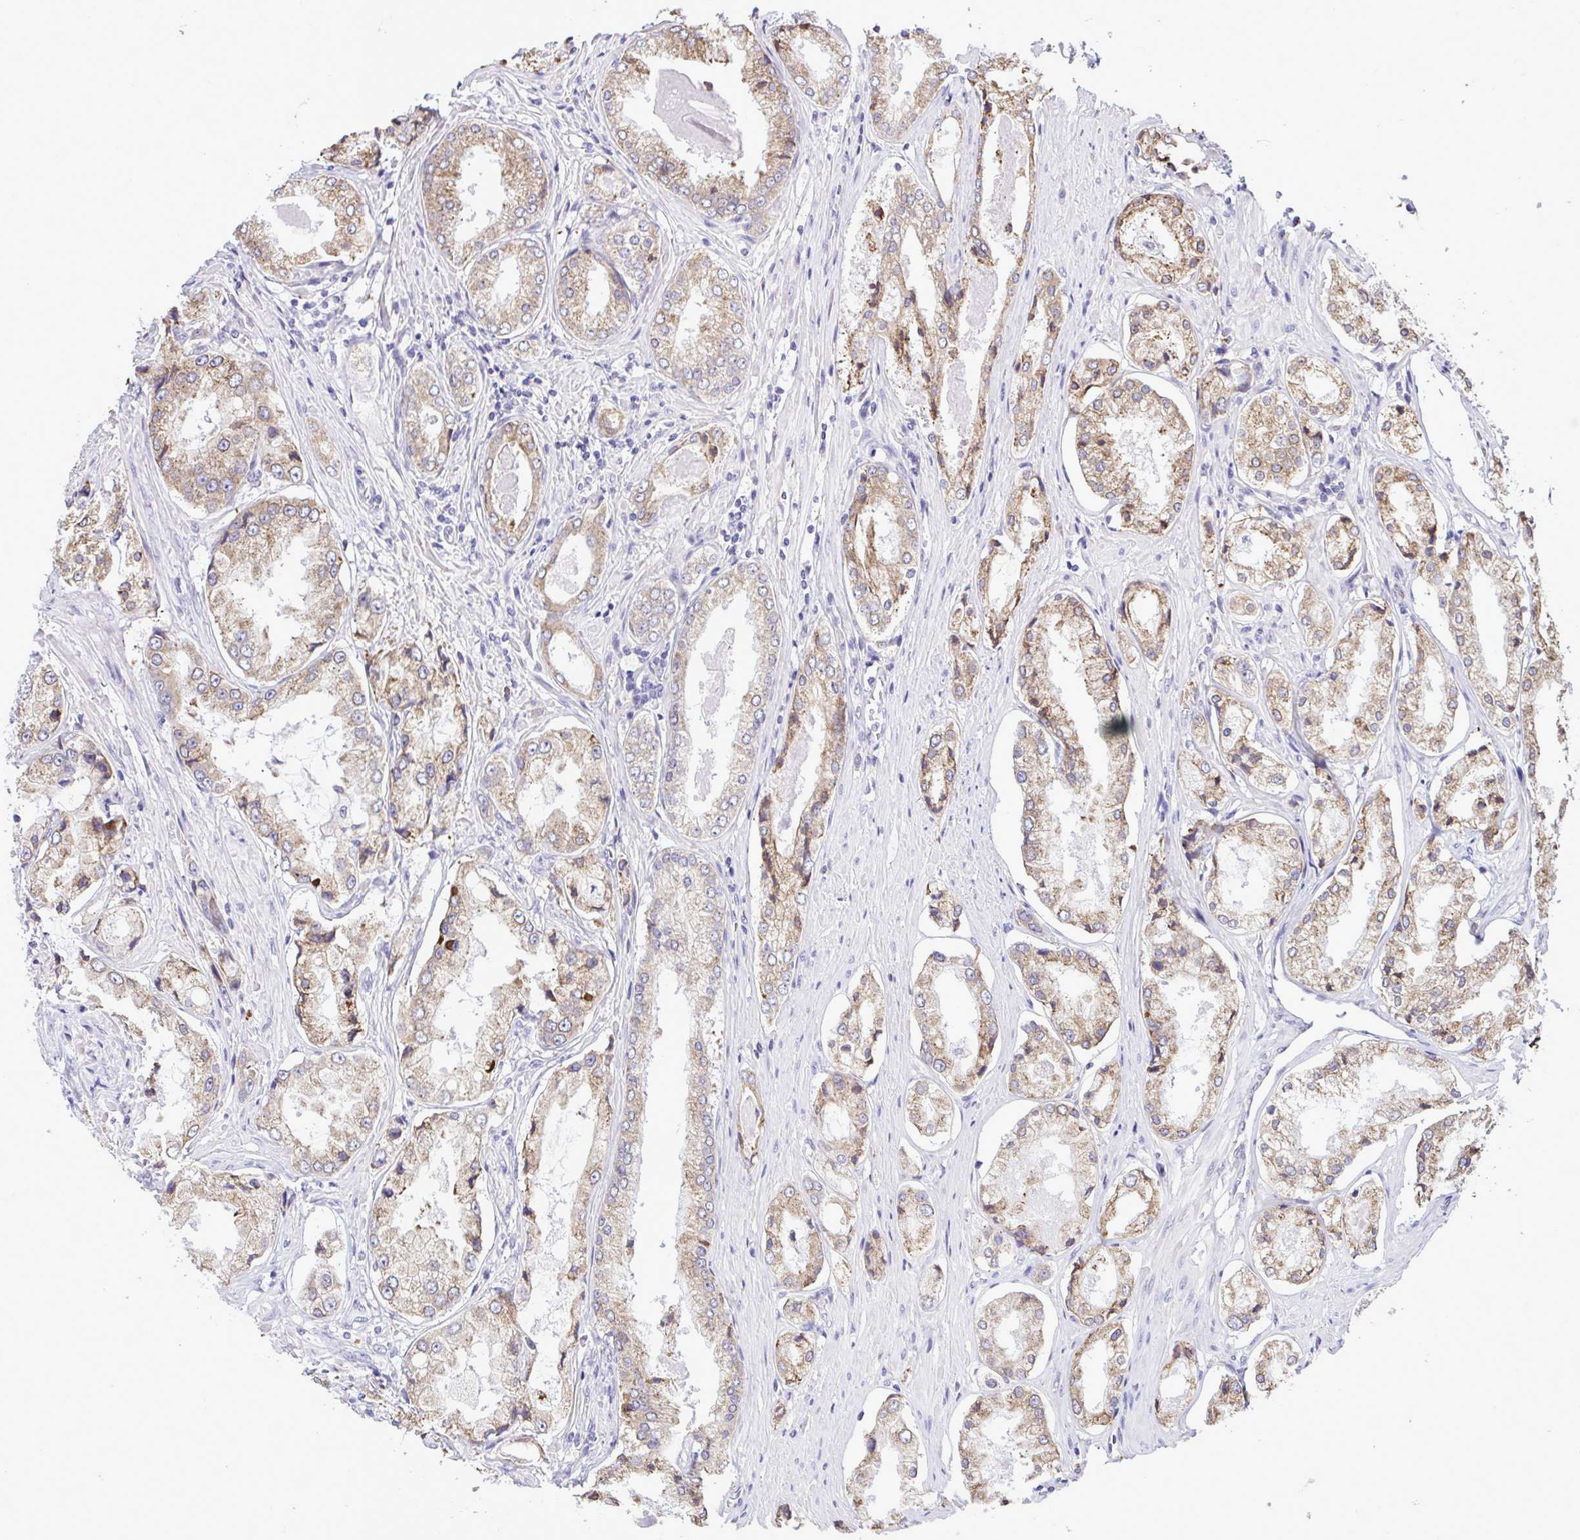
{"staining": {"intensity": "moderate", "quantity": "25%-75%", "location": "cytoplasmic/membranous"}, "tissue": "prostate cancer", "cell_type": "Tumor cells", "image_type": "cancer", "snomed": [{"axis": "morphology", "description": "Adenocarcinoma, Low grade"}, {"axis": "topography", "description": "Prostate"}], "caption": "Approximately 25%-75% of tumor cells in prostate cancer exhibit moderate cytoplasmic/membranous protein expression as visualized by brown immunohistochemical staining.", "gene": "PIGK", "patient": {"sex": "male", "age": 68}}